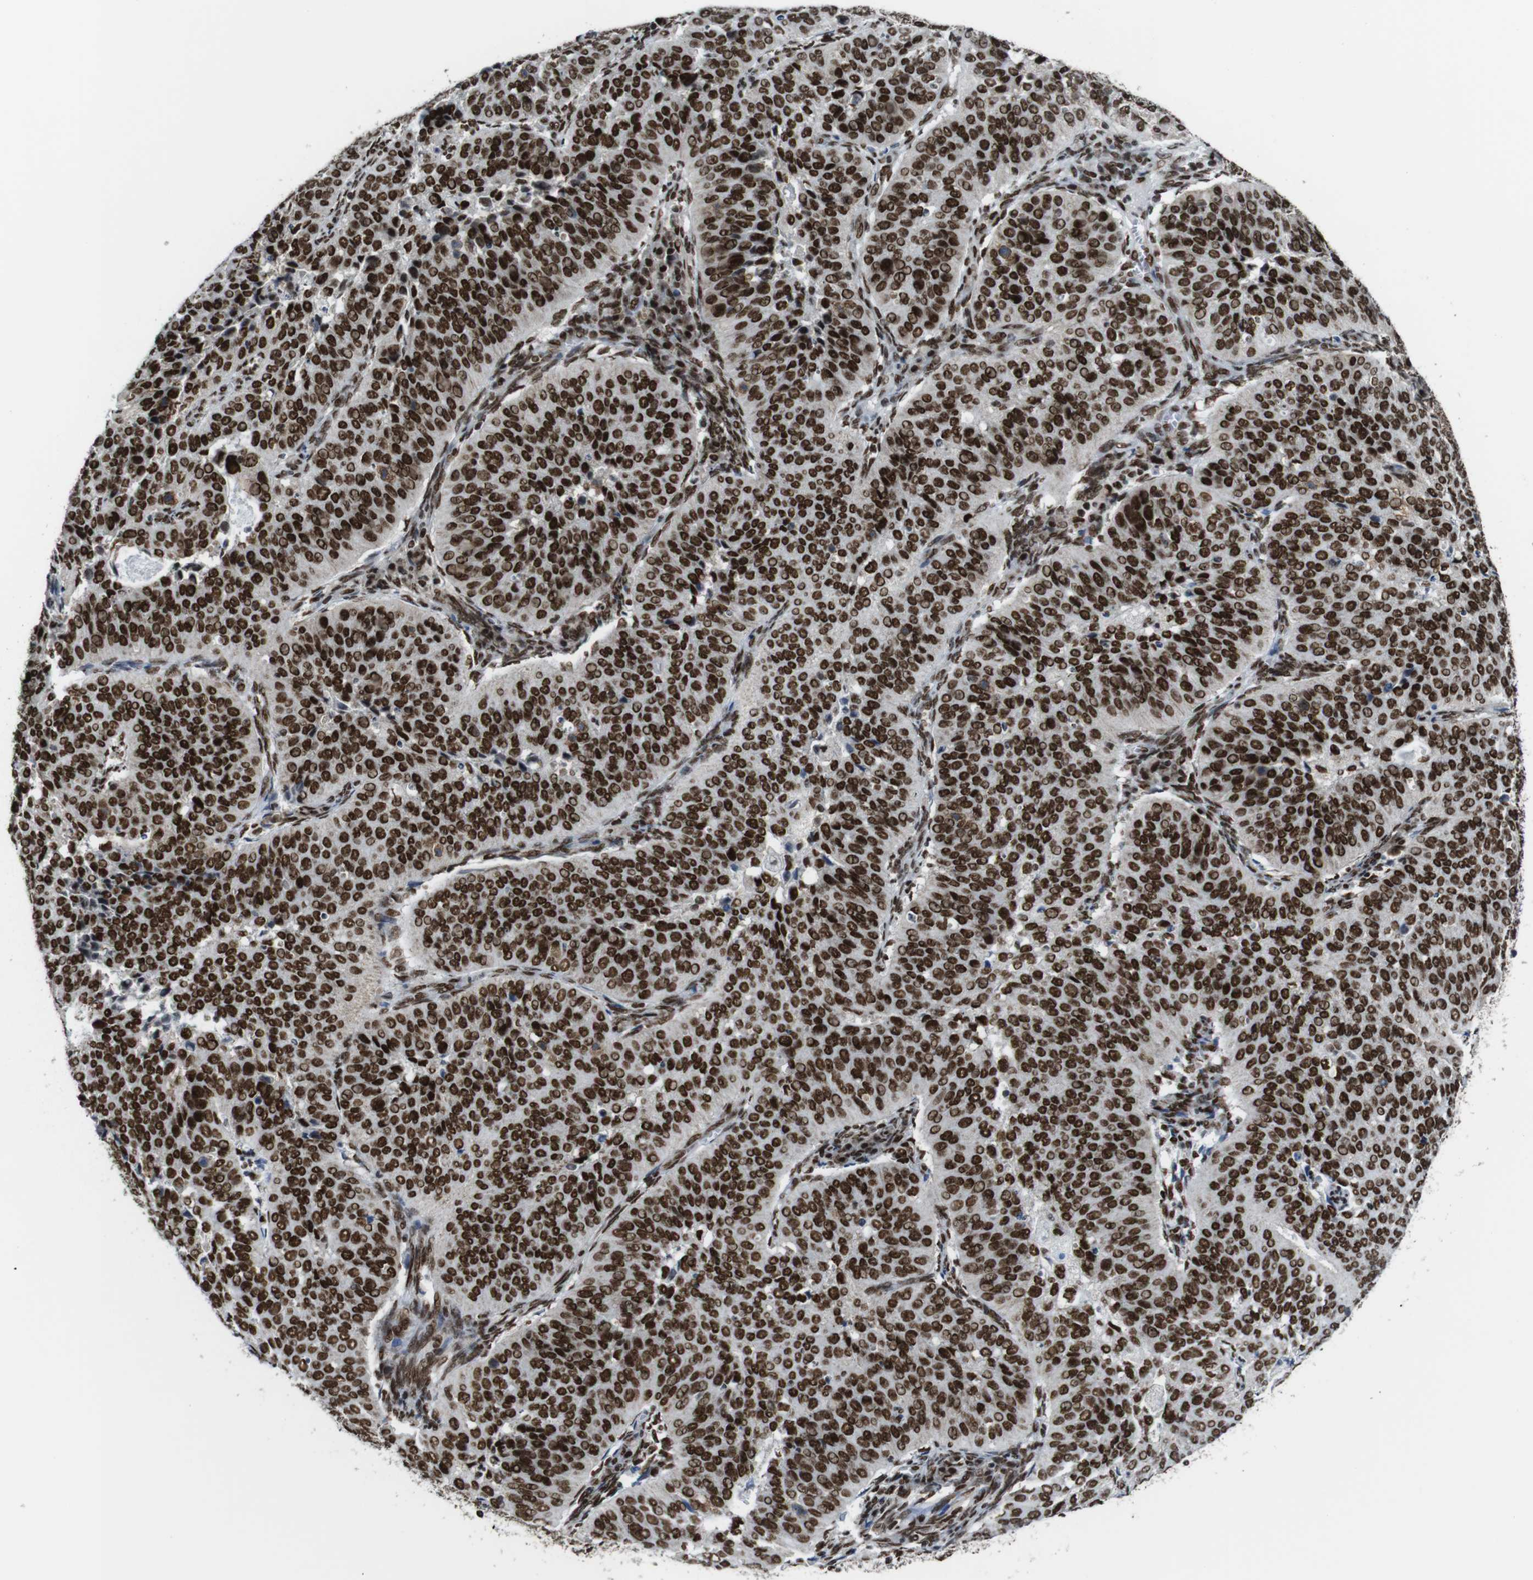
{"staining": {"intensity": "strong", "quantity": ">75%", "location": "nuclear"}, "tissue": "cervical cancer", "cell_type": "Tumor cells", "image_type": "cancer", "snomed": [{"axis": "morphology", "description": "Normal tissue, NOS"}, {"axis": "morphology", "description": "Squamous cell carcinoma, NOS"}, {"axis": "topography", "description": "Cervix"}], "caption": "Protein expression analysis of cervical cancer exhibits strong nuclear expression in approximately >75% of tumor cells.", "gene": "ROMO1", "patient": {"sex": "female", "age": 39}}